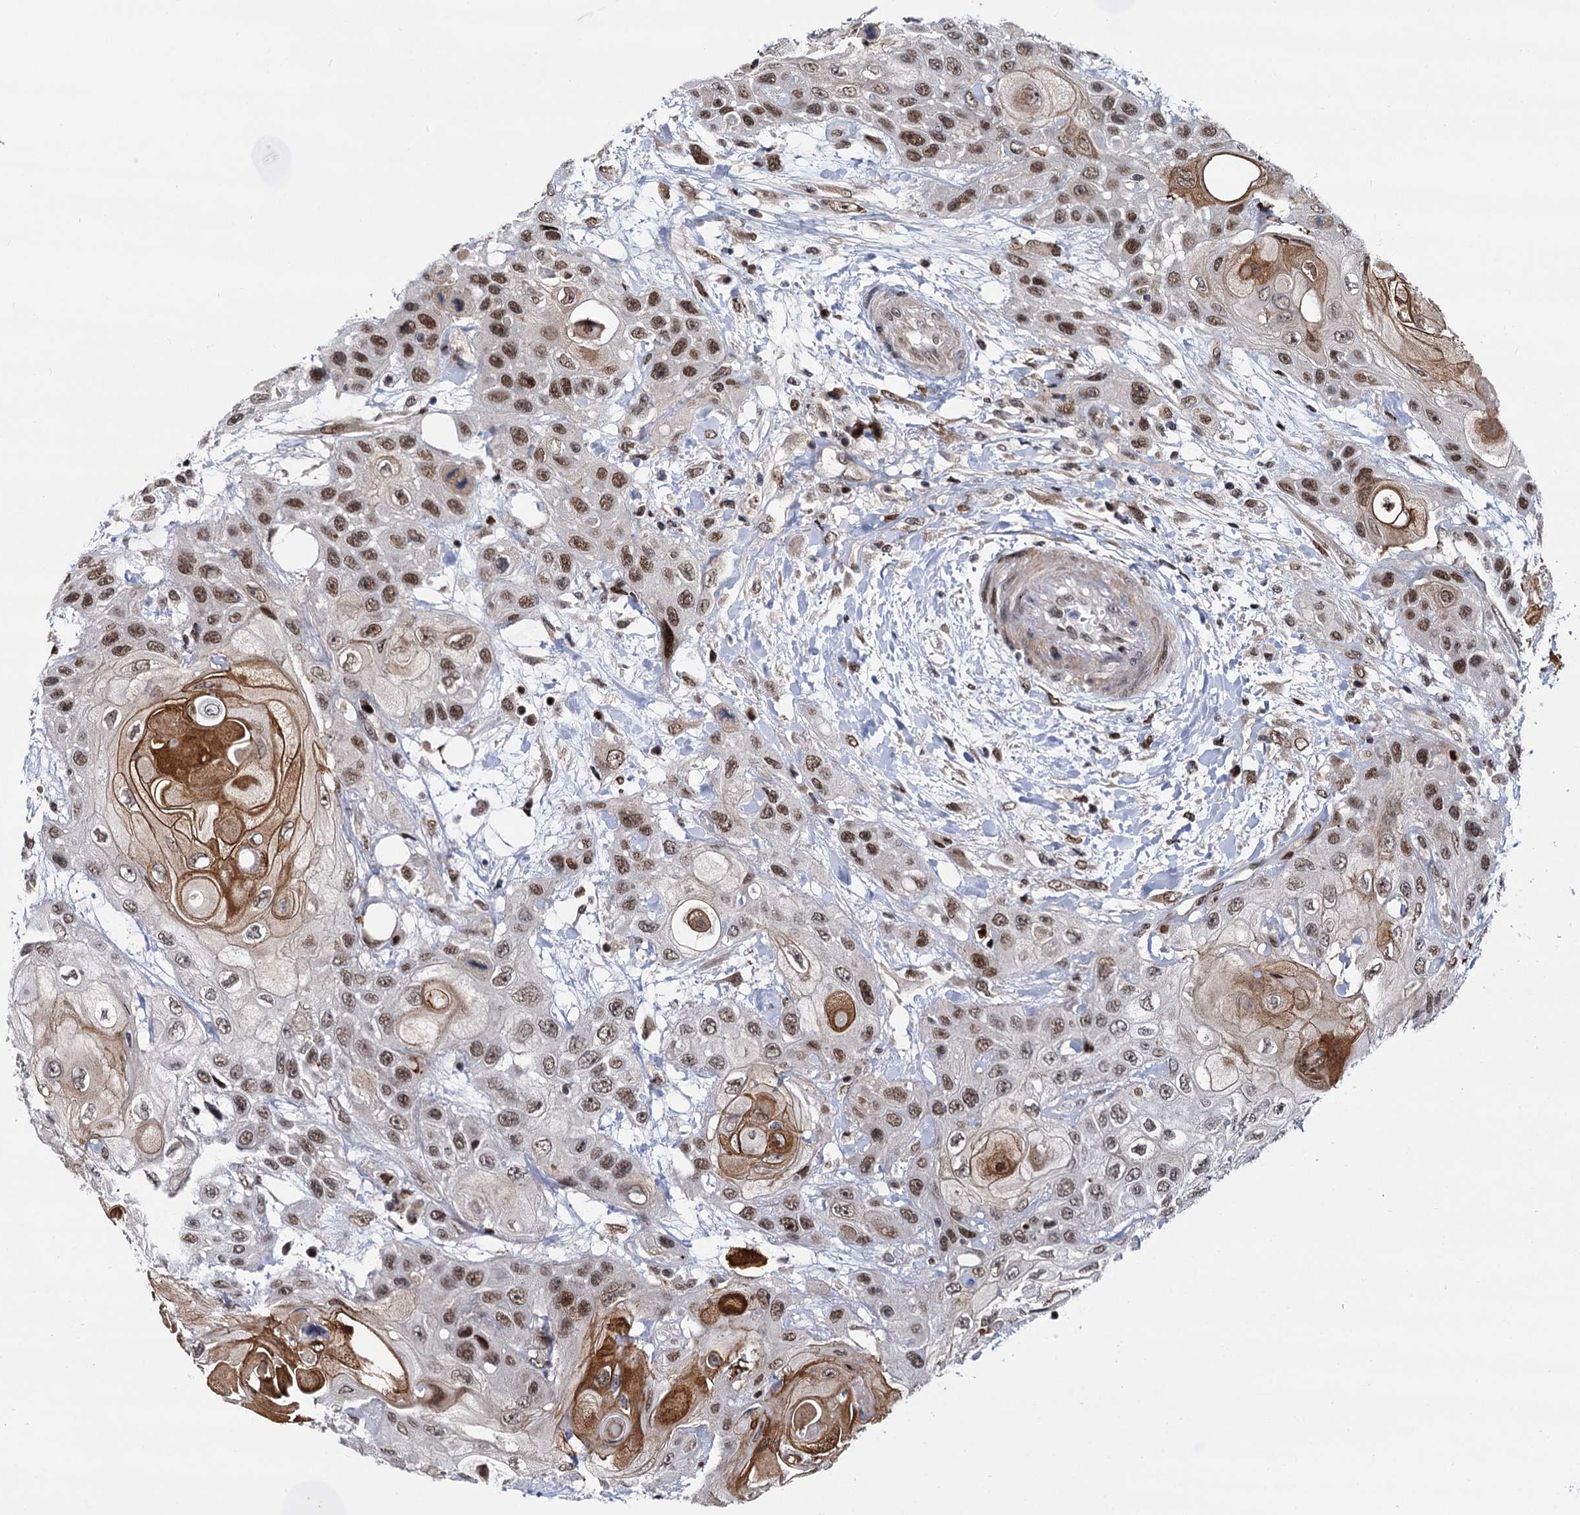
{"staining": {"intensity": "moderate", "quantity": ">75%", "location": "cytoplasmic/membranous,nuclear"}, "tissue": "head and neck cancer", "cell_type": "Tumor cells", "image_type": "cancer", "snomed": [{"axis": "morphology", "description": "Squamous cell carcinoma, NOS"}, {"axis": "topography", "description": "Head-Neck"}], "caption": "Immunohistochemical staining of head and neck cancer demonstrates medium levels of moderate cytoplasmic/membranous and nuclear expression in about >75% of tumor cells. The staining was performed using DAB, with brown indicating positive protein expression. Nuclei are stained blue with hematoxylin.", "gene": "RUFY2", "patient": {"sex": "female", "age": 43}}